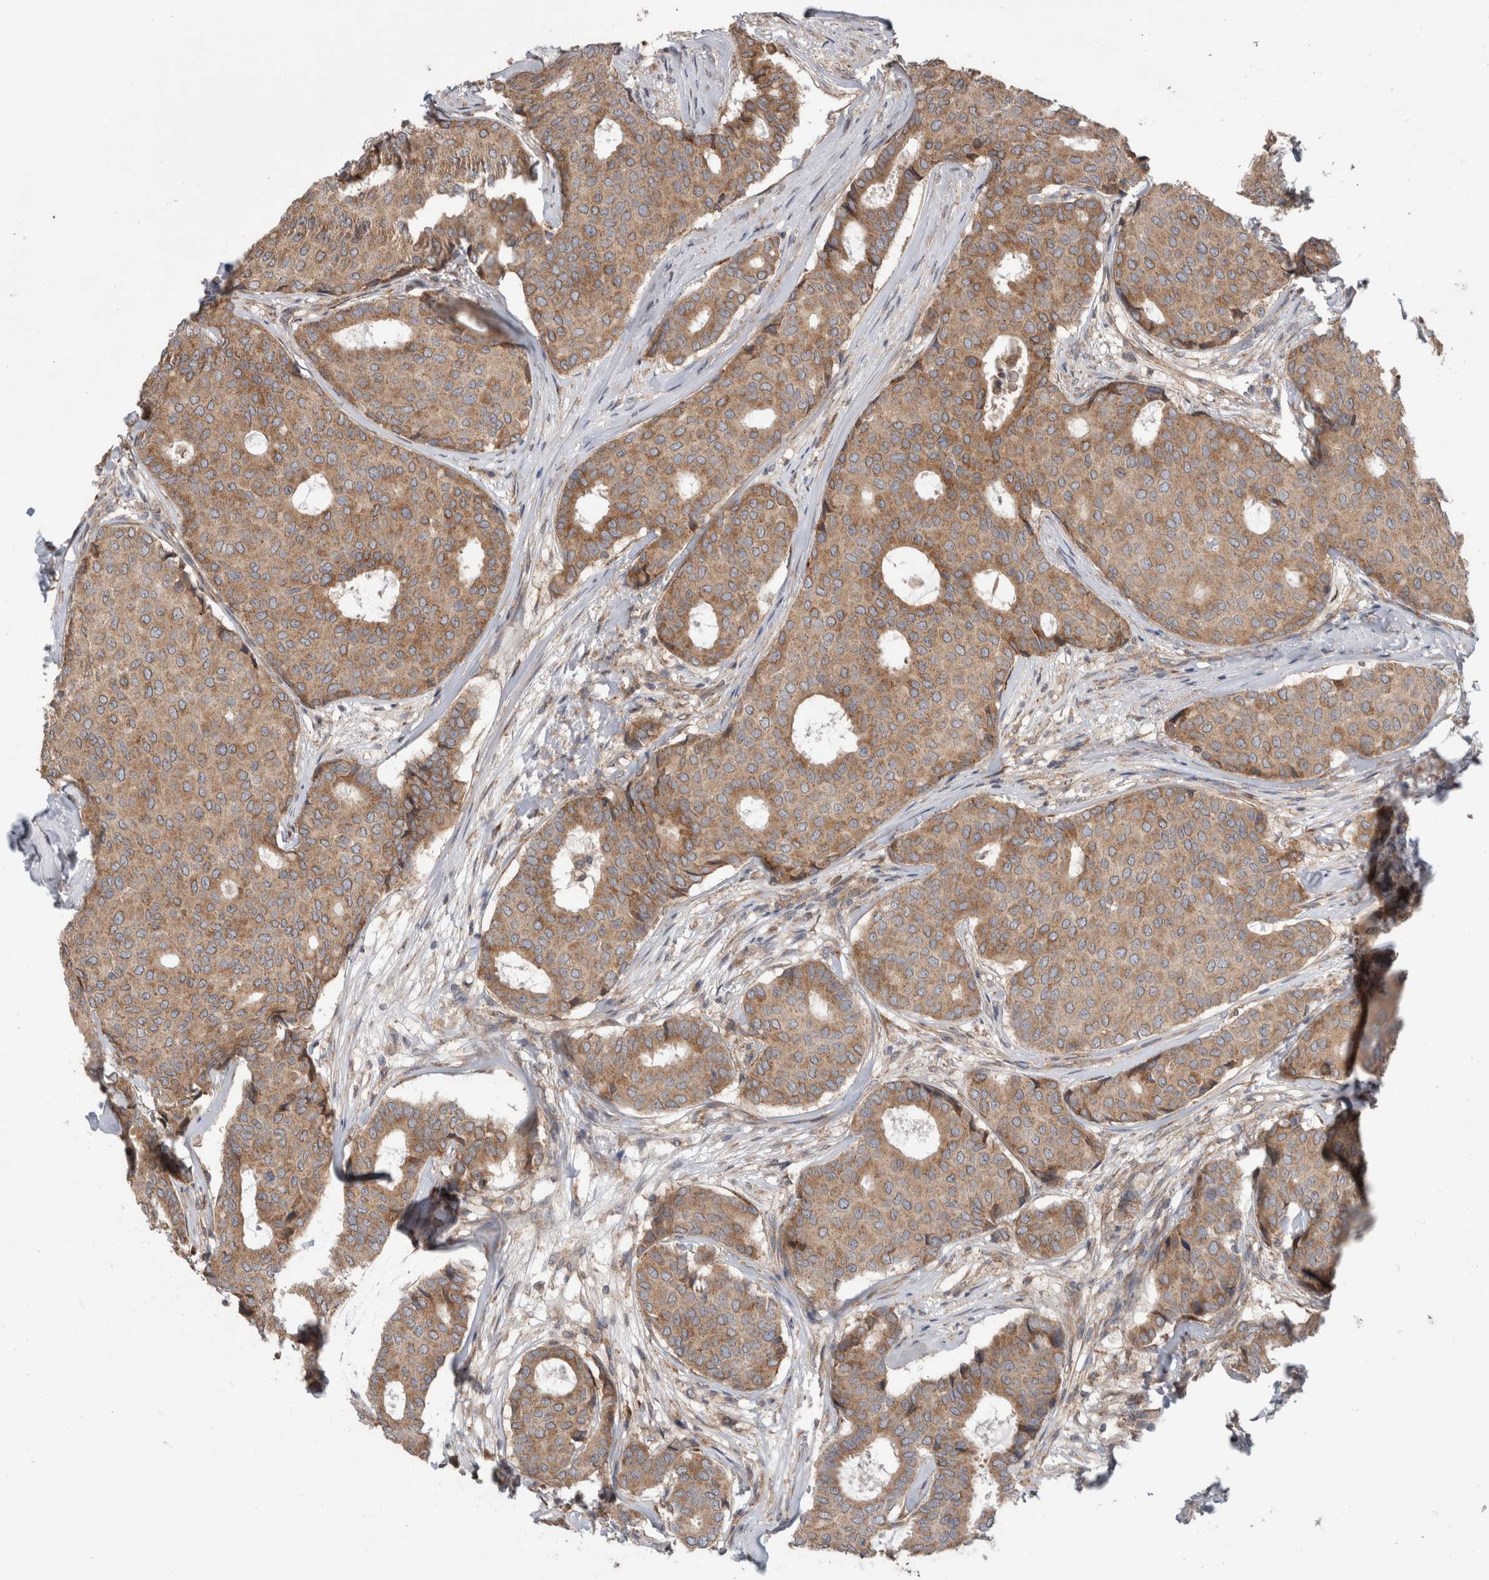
{"staining": {"intensity": "moderate", "quantity": ">75%", "location": "cytoplasmic/membranous"}, "tissue": "breast cancer", "cell_type": "Tumor cells", "image_type": "cancer", "snomed": [{"axis": "morphology", "description": "Duct carcinoma"}, {"axis": "topography", "description": "Breast"}], "caption": "Immunohistochemistry (IHC) of human breast cancer (invasive ductal carcinoma) exhibits medium levels of moderate cytoplasmic/membranous expression in approximately >75% of tumor cells.", "gene": "TRIM5", "patient": {"sex": "female", "age": 75}}